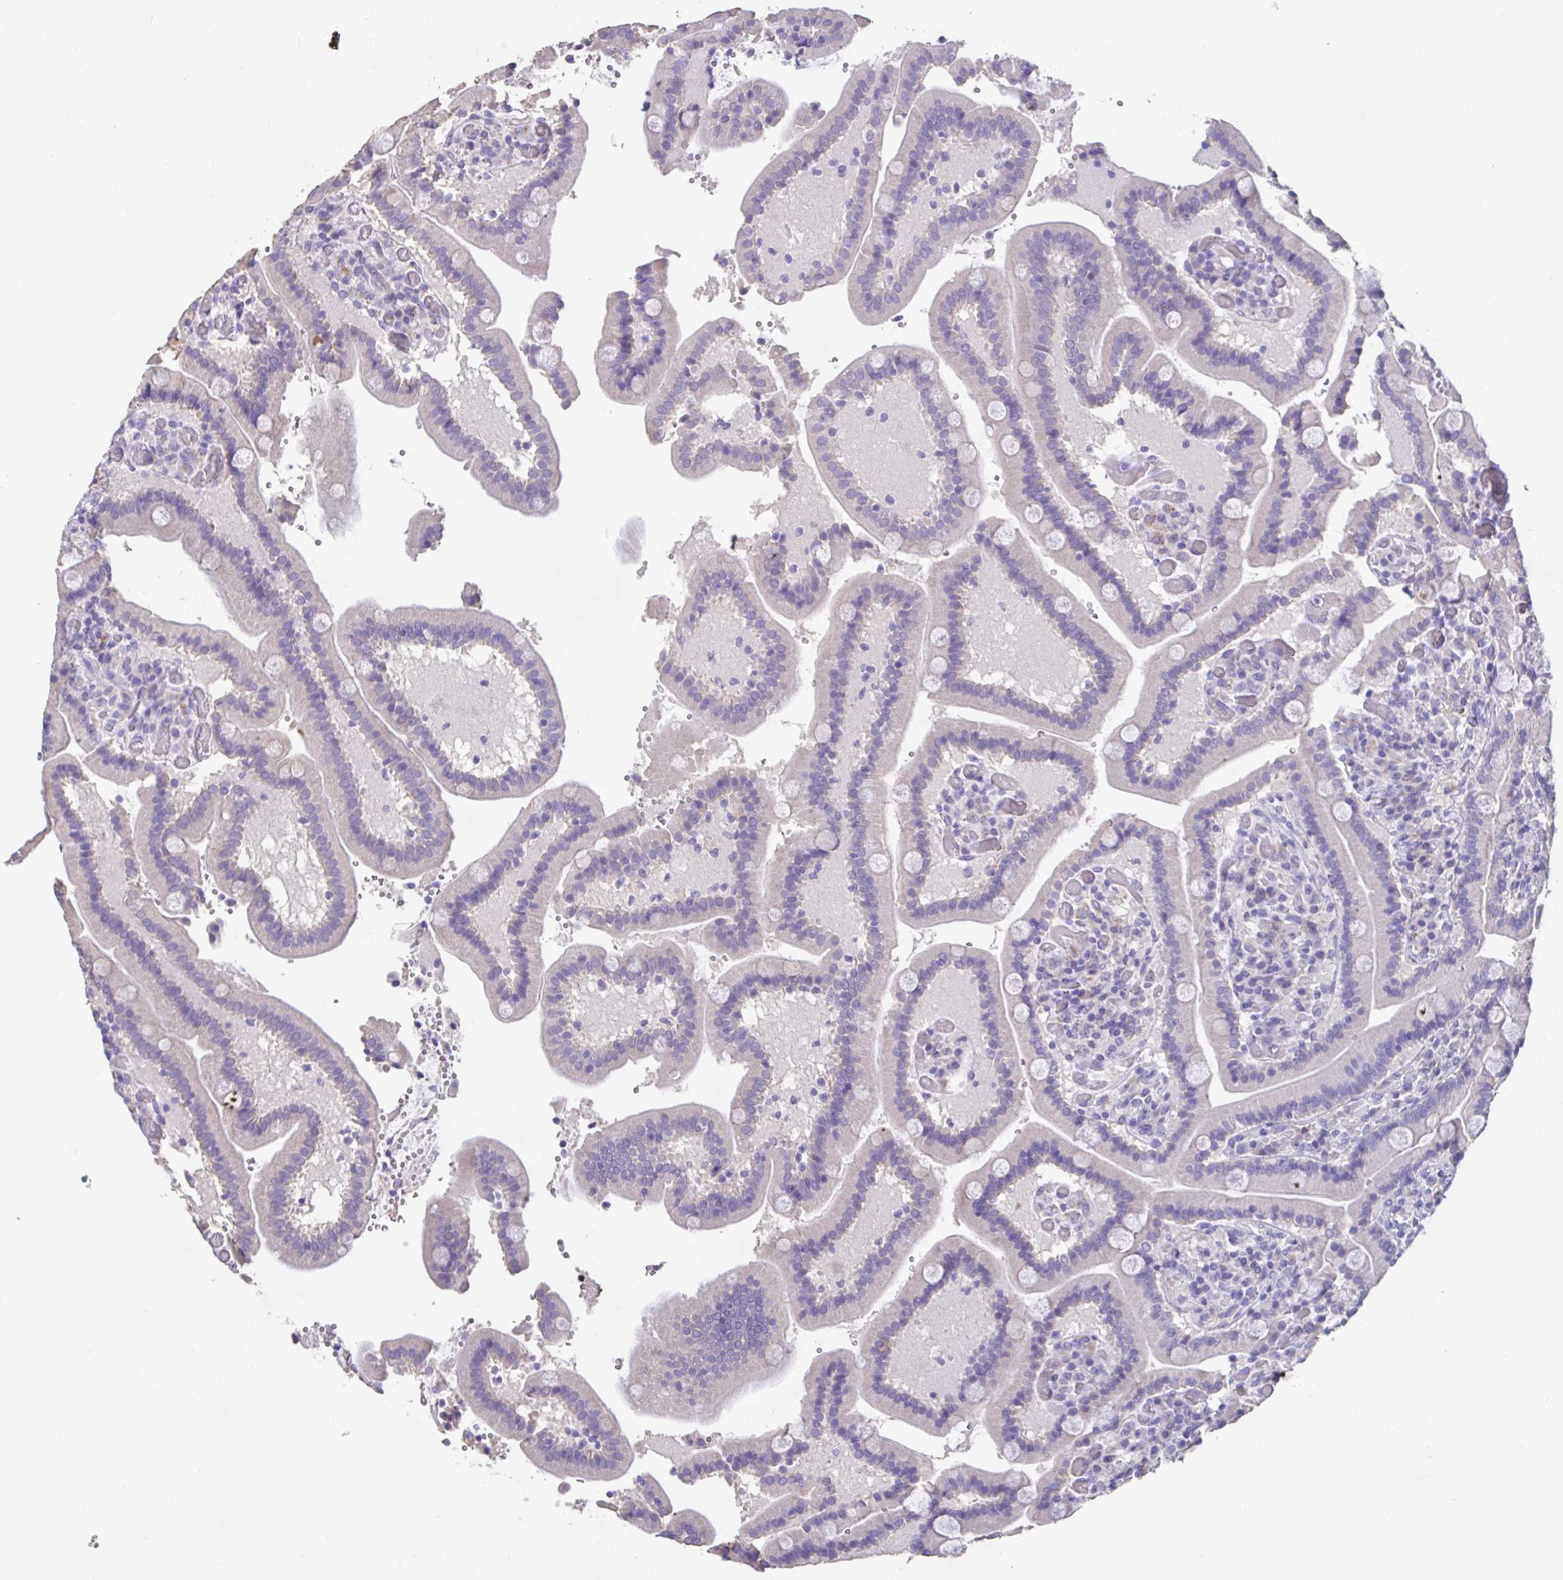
{"staining": {"intensity": "negative", "quantity": "none", "location": "none"}, "tissue": "duodenum", "cell_type": "Glandular cells", "image_type": "normal", "snomed": [{"axis": "morphology", "description": "Normal tissue, NOS"}, {"axis": "topography", "description": "Duodenum"}], "caption": "Protein analysis of benign duodenum reveals no significant staining in glandular cells. (Immunohistochemistry (ihc), brightfield microscopy, high magnification).", "gene": "GPR162", "patient": {"sex": "female", "age": 62}}